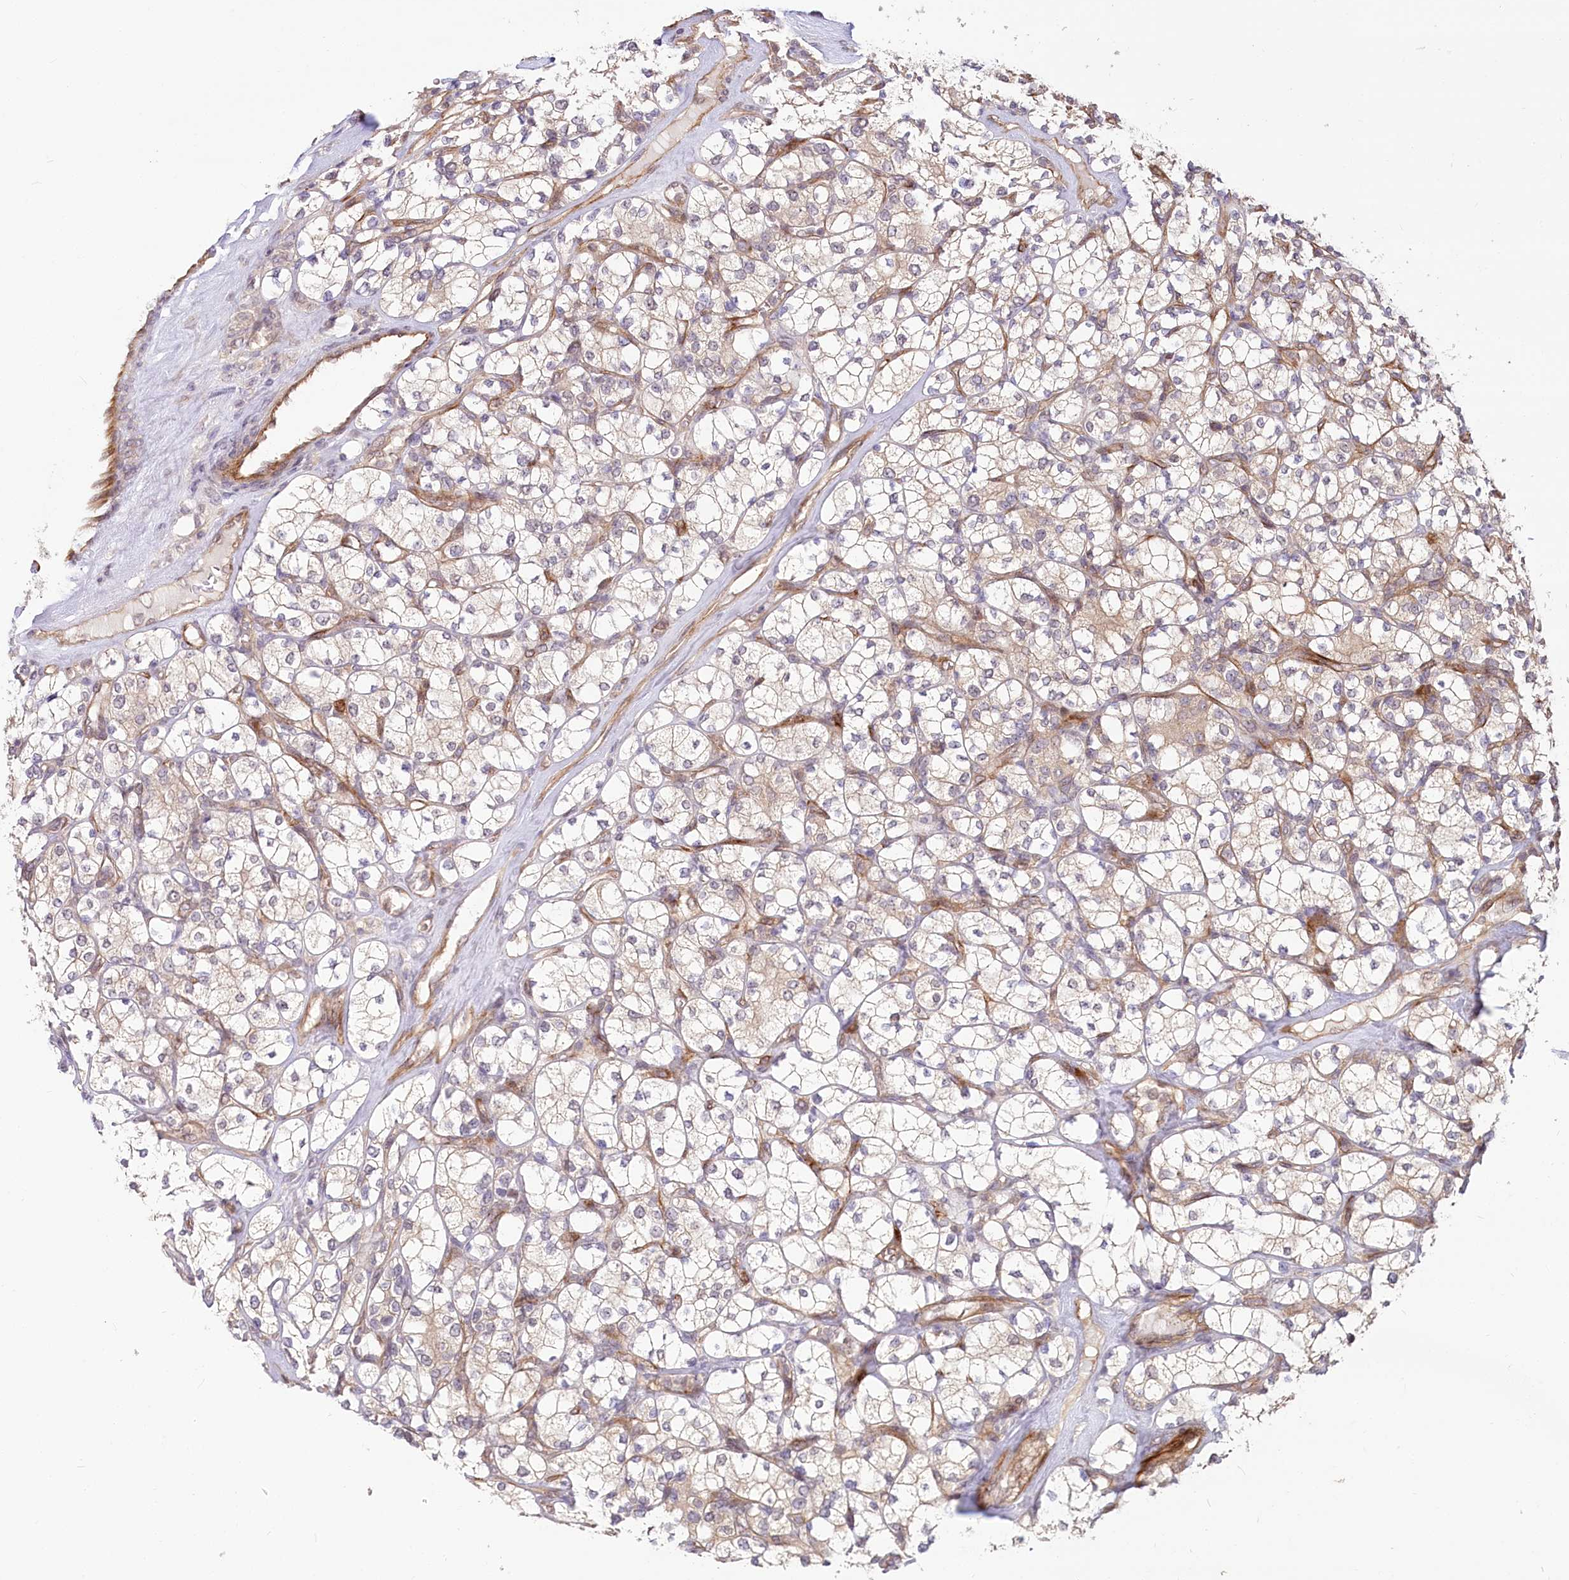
{"staining": {"intensity": "weak", "quantity": "25%-75%", "location": "cytoplasmic/membranous"}, "tissue": "renal cancer", "cell_type": "Tumor cells", "image_type": "cancer", "snomed": [{"axis": "morphology", "description": "Adenocarcinoma, NOS"}, {"axis": "topography", "description": "Kidney"}], "caption": "Renal cancer stained with a brown dye displays weak cytoplasmic/membranous positive staining in approximately 25%-75% of tumor cells.", "gene": "CEP70", "patient": {"sex": "male", "age": 77}}